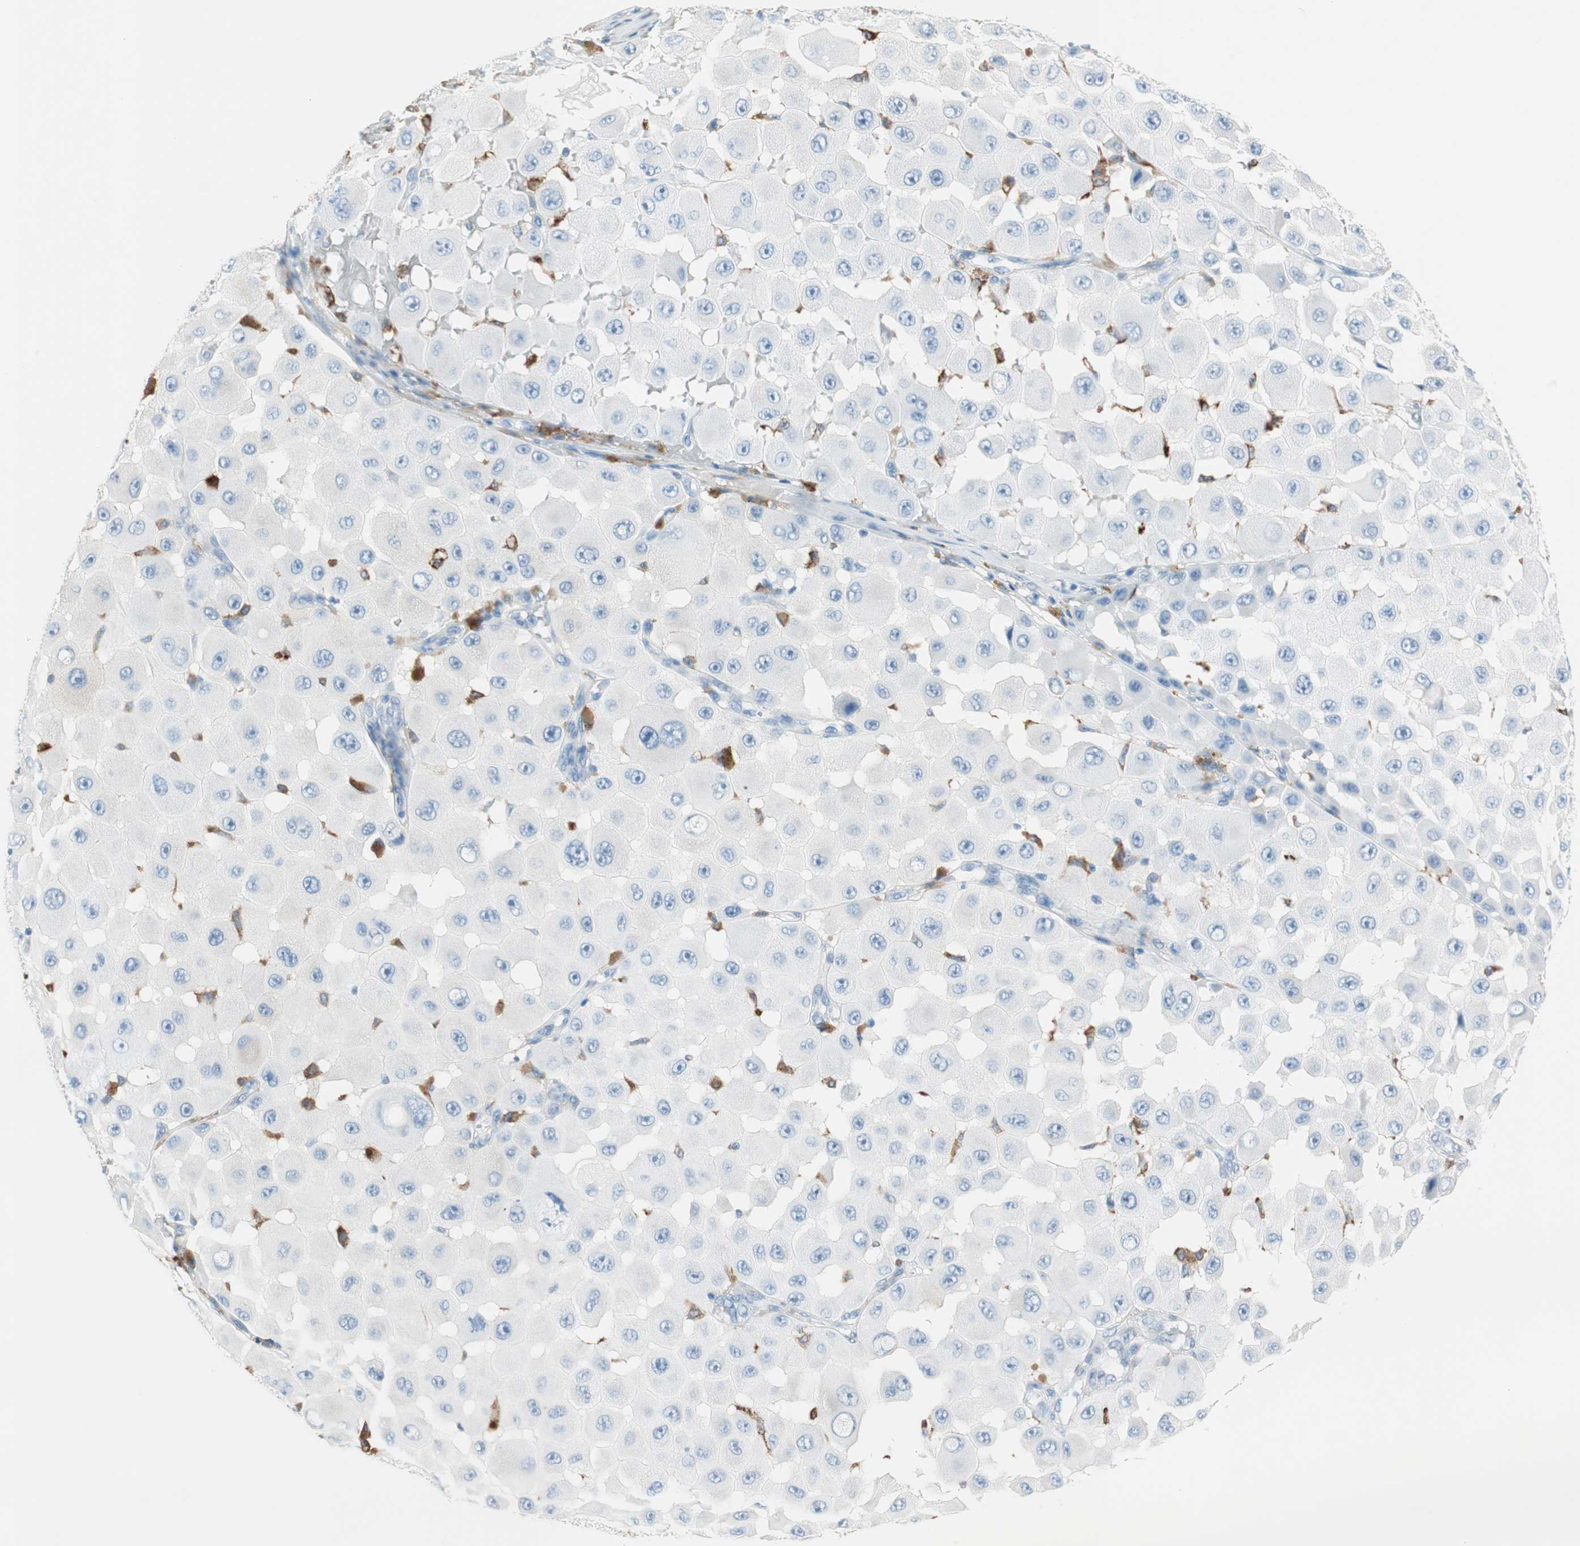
{"staining": {"intensity": "negative", "quantity": "none", "location": "none"}, "tissue": "melanoma", "cell_type": "Tumor cells", "image_type": "cancer", "snomed": [{"axis": "morphology", "description": "Malignant melanoma, NOS"}, {"axis": "topography", "description": "Skin"}], "caption": "This is a image of immunohistochemistry staining of malignant melanoma, which shows no positivity in tumor cells.", "gene": "GLUL", "patient": {"sex": "female", "age": 81}}